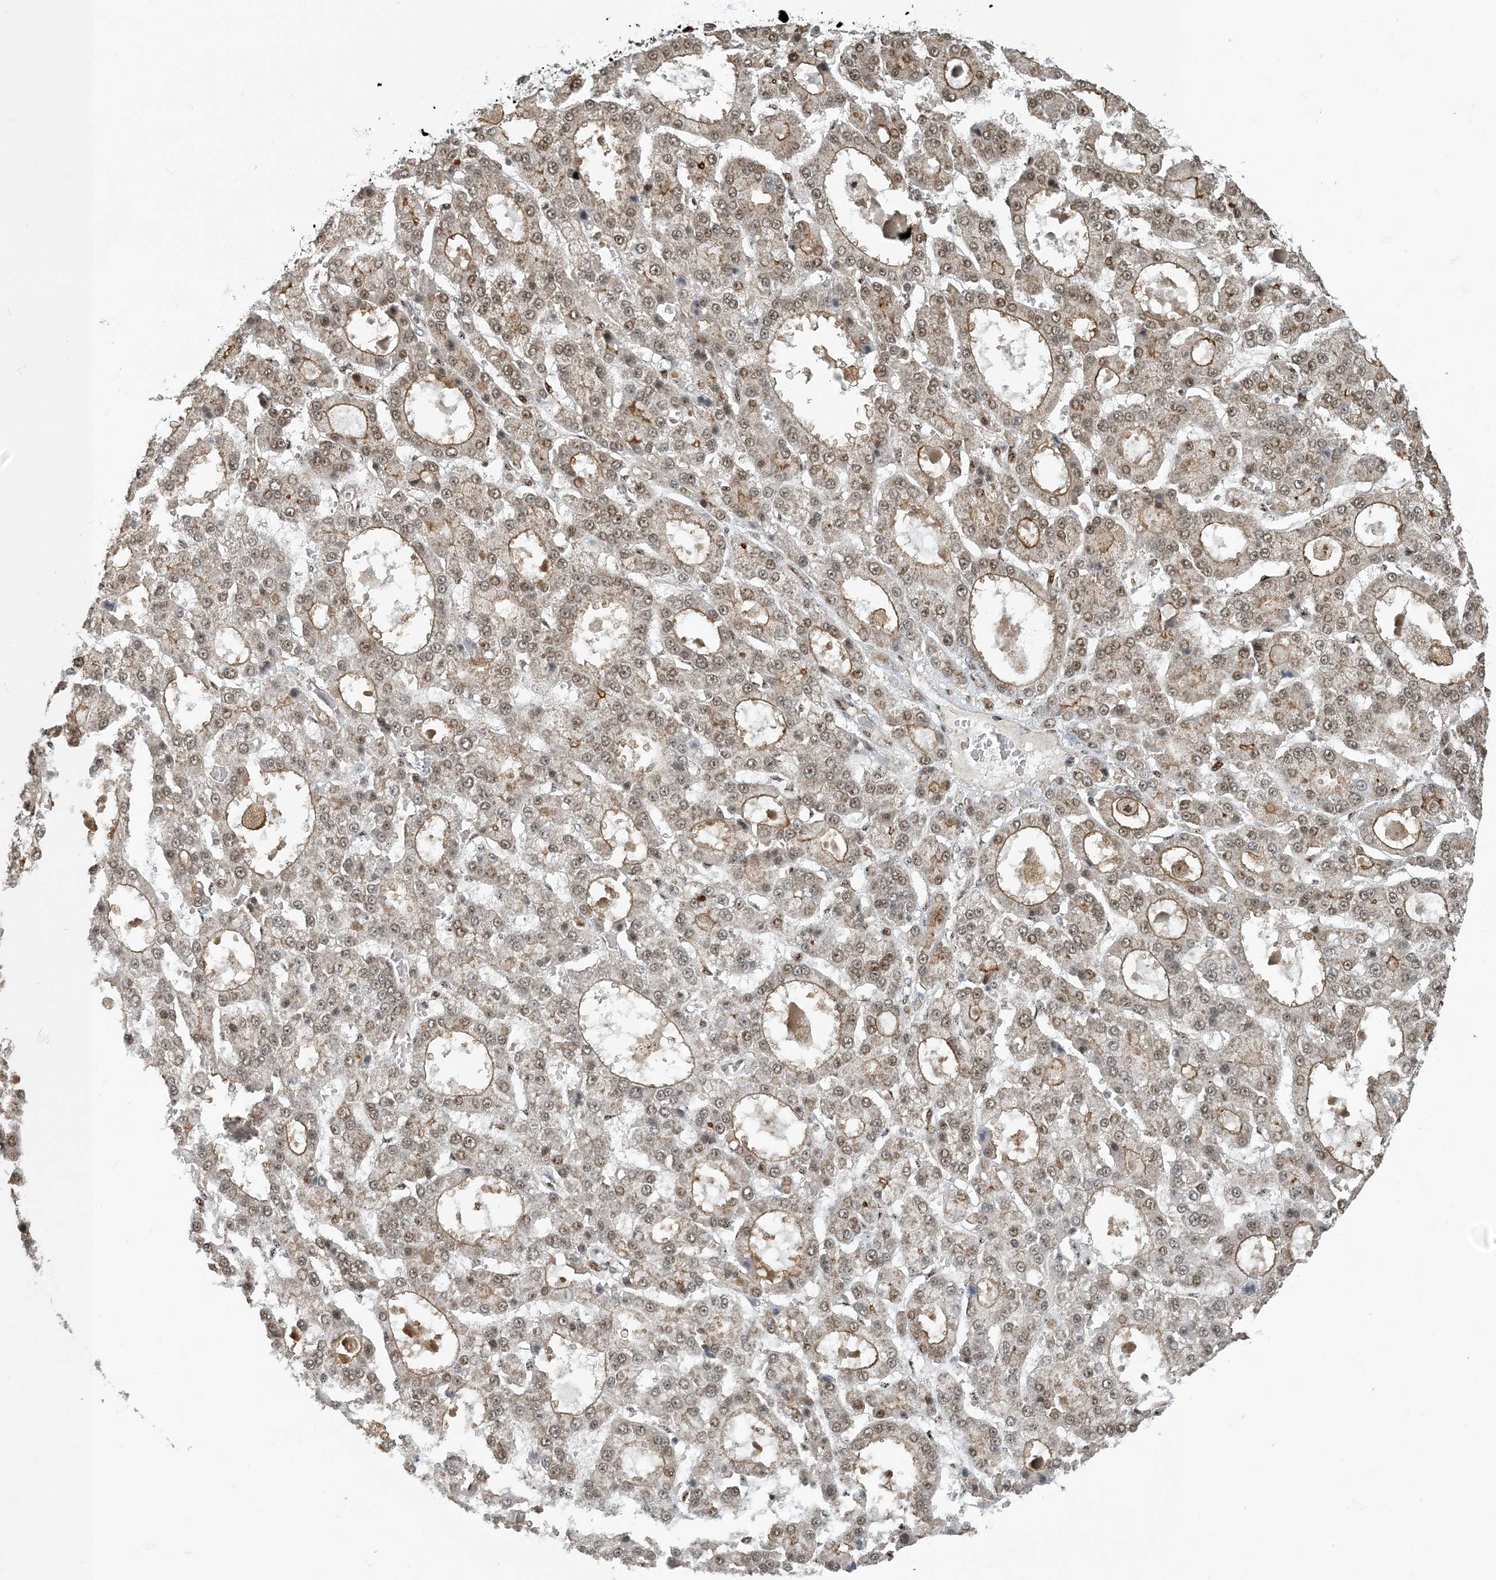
{"staining": {"intensity": "moderate", "quantity": ">75%", "location": "cytoplasmic/membranous,nuclear"}, "tissue": "liver cancer", "cell_type": "Tumor cells", "image_type": "cancer", "snomed": [{"axis": "morphology", "description": "Carcinoma, Hepatocellular, NOS"}, {"axis": "topography", "description": "Liver"}], "caption": "This is a histology image of immunohistochemistry staining of liver cancer, which shows moderate expression in the cytoplasmic/membranous and nuclear of tumor cells.", "gene": "MBD1", "patient": {"sex": "male", "age": 70}}